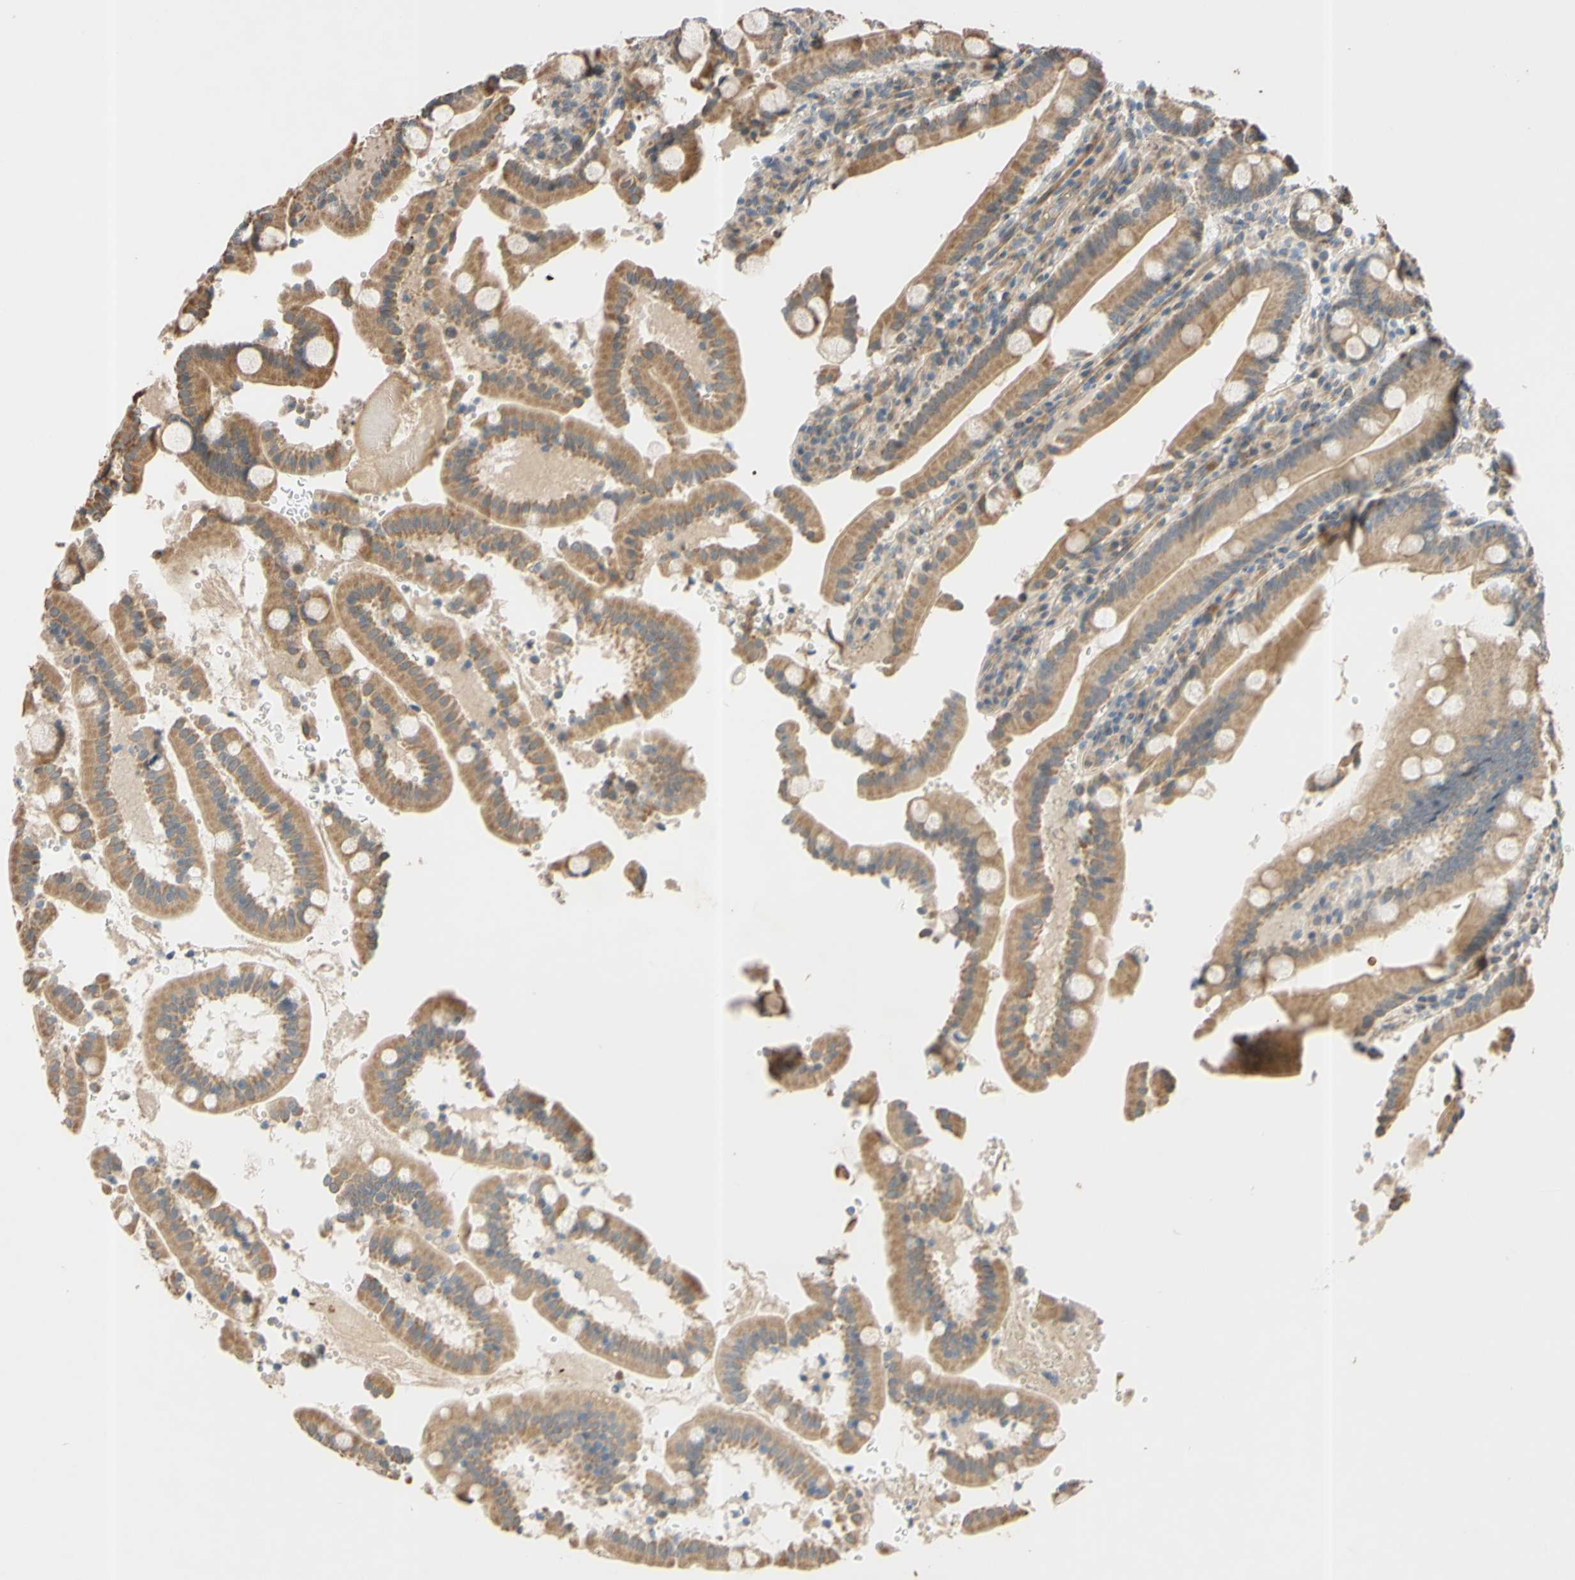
{"staining": {"intensity": "moderate", "quantity": ">75%", "location": "cytoplasmic/membranous"}, "tissue": "duodenum", "cell_type": "Glandular cells", "image_type": "normal", "snomed": [{"axis": "morphology", "description": "Normal tissue, NOS"}, {"axis": "topography", "description": "Small intestine, NOS"}], "caption": "Immunohistochemical staining of normal duodenum displays >75% levels of moderate cytoplasmic/membranous protein expression in approximately >75% of glandular cells.", "gene": "GATA1", "patient": {"sex": "female", "age": 71}}